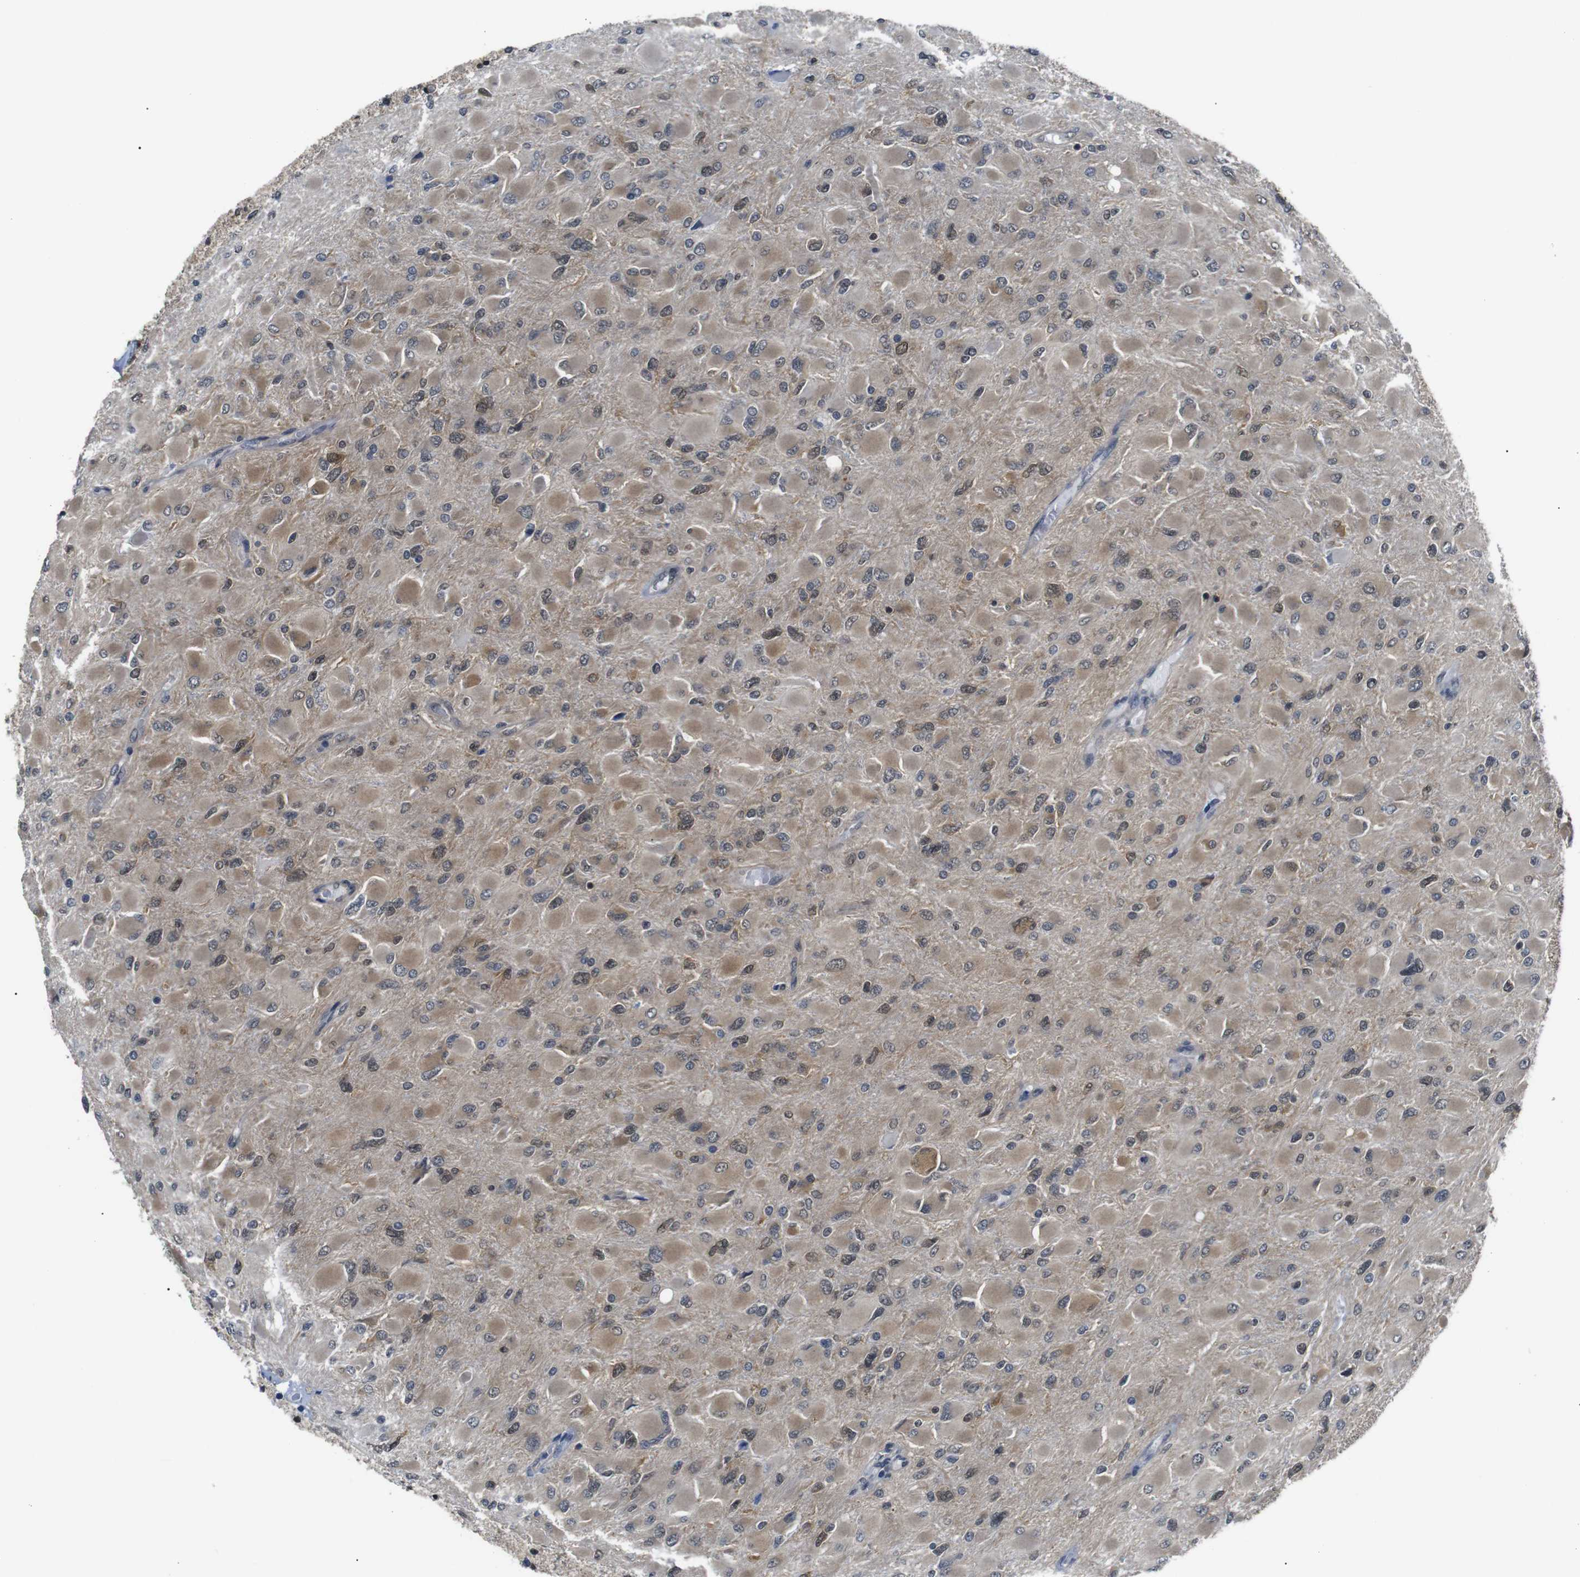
{"staining": {"intensity": "weak", "quantity": ">75%", "location": "cytoplasmic/membranous,nuclear"}, "tissue": "glioma", "cell_type": "Tumor cells", "image_type": "cancer", "snomed": [{"axis": "morphology", "description": "Glioma, malignant, High grade"}, {"axis": "topography", "description": "Cerebral cortex"}], "caption": "Glioma tissue demonstrates weak cytoplasmic/membranous and nuclear expression in about >75% of tumor cells (Brightfield microscopy of DAB IHC at high magnification).", "gene": "UBXN1", "patient": {"sex": "female", "age": 36}}